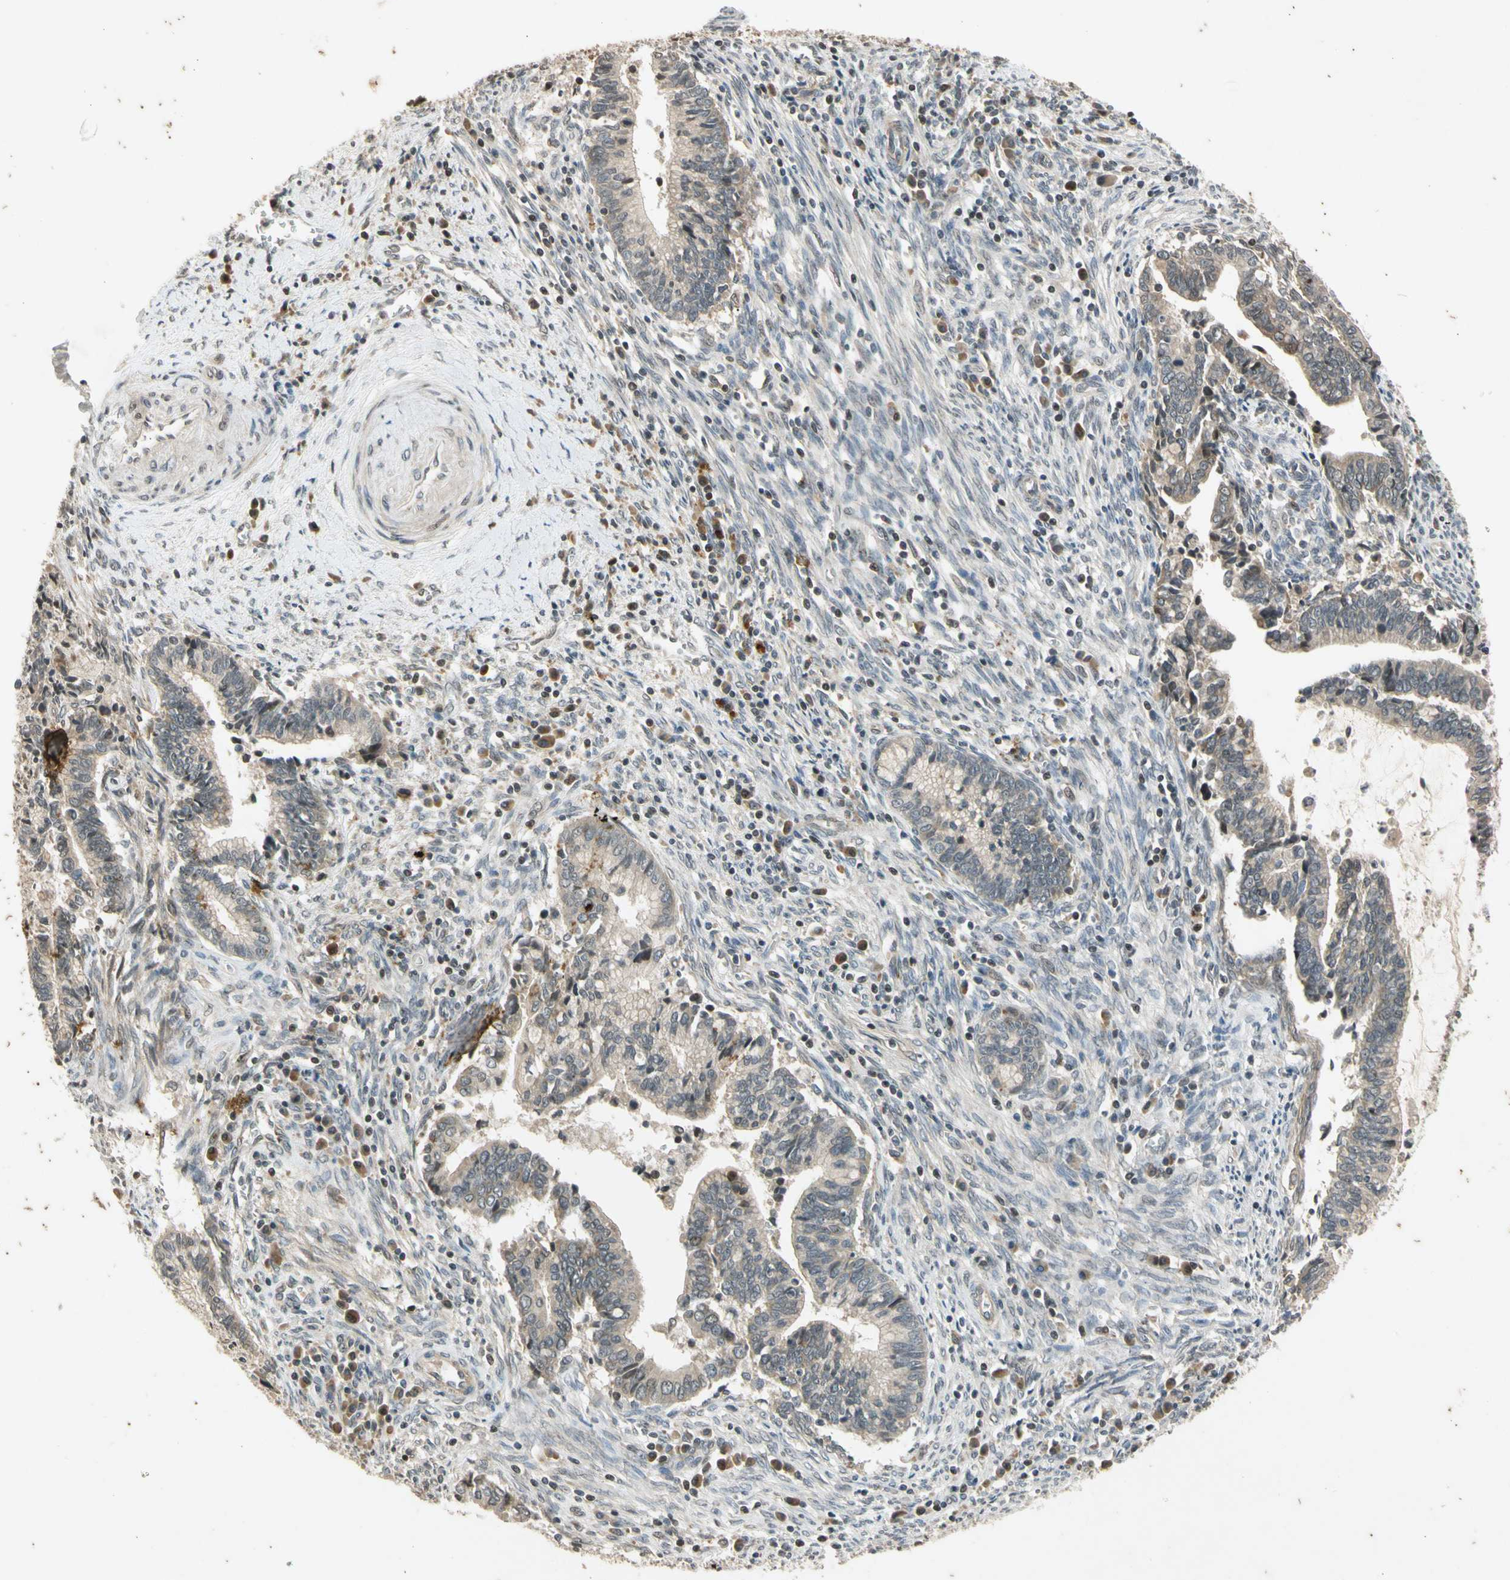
{"staining": {"intensity": "weak", "quantity": "25%-75%", "location": "cytoplasmic/membranous"}, "tissue": "cervical cancer", "cell_type": "Tumor cells", "image_type": "cancer", "snomed": [{"axis": "morphology", "description": "Adenocarcinoma, NOS"}, {"axis": "topography", "description": "Cervix"}], "caption": "Protein staining shows weak cytoplasmic/membranous positivity in about 25%-75% of tumor cells in cervical cancer.", "gene": "EFNB2", "patient": {"sex": "female", "age": 44}}